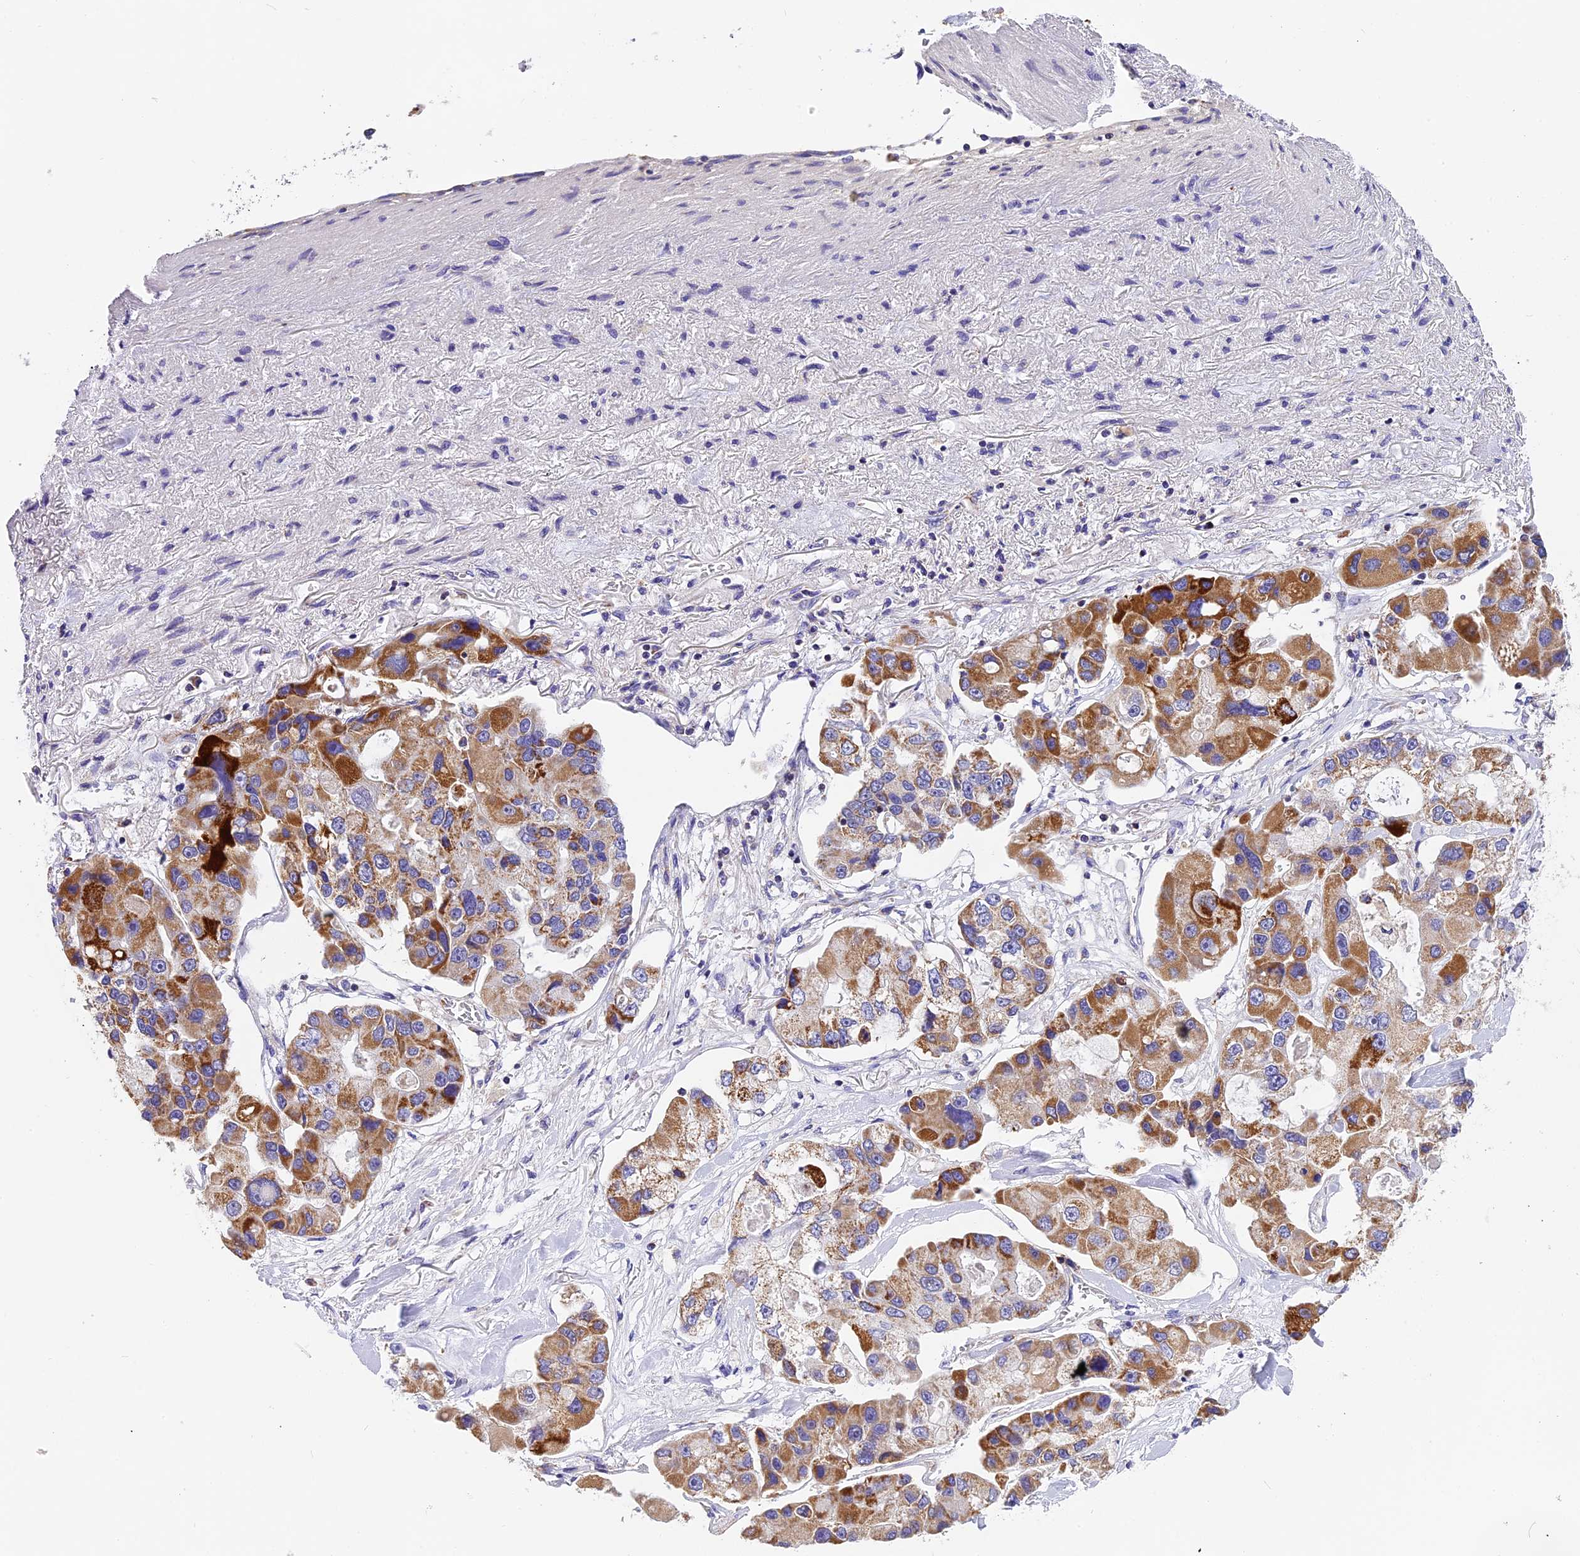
{"staining": {"intensity": "moderate", "quantity": ">75%", "location": "cytoplasmic/membranous"}, "tissue": "lung cancer", "cell_type": "Tumor cells", "image_type": "cancer", "snomed": [{"axis": "morphology", "description": "Adenocarcinoma, NOS"}, {"axis": "topography", "description": "Lung"}], "caption": "About >75% of tumor cells in adenocarcinoma (lung) demonstrate moderate cytoplasmic/membranous protein positivity as visualized by brown immunohistochemical staining.", "gene": "MGME1", "patient": {"sex": "female", "age": 54}}